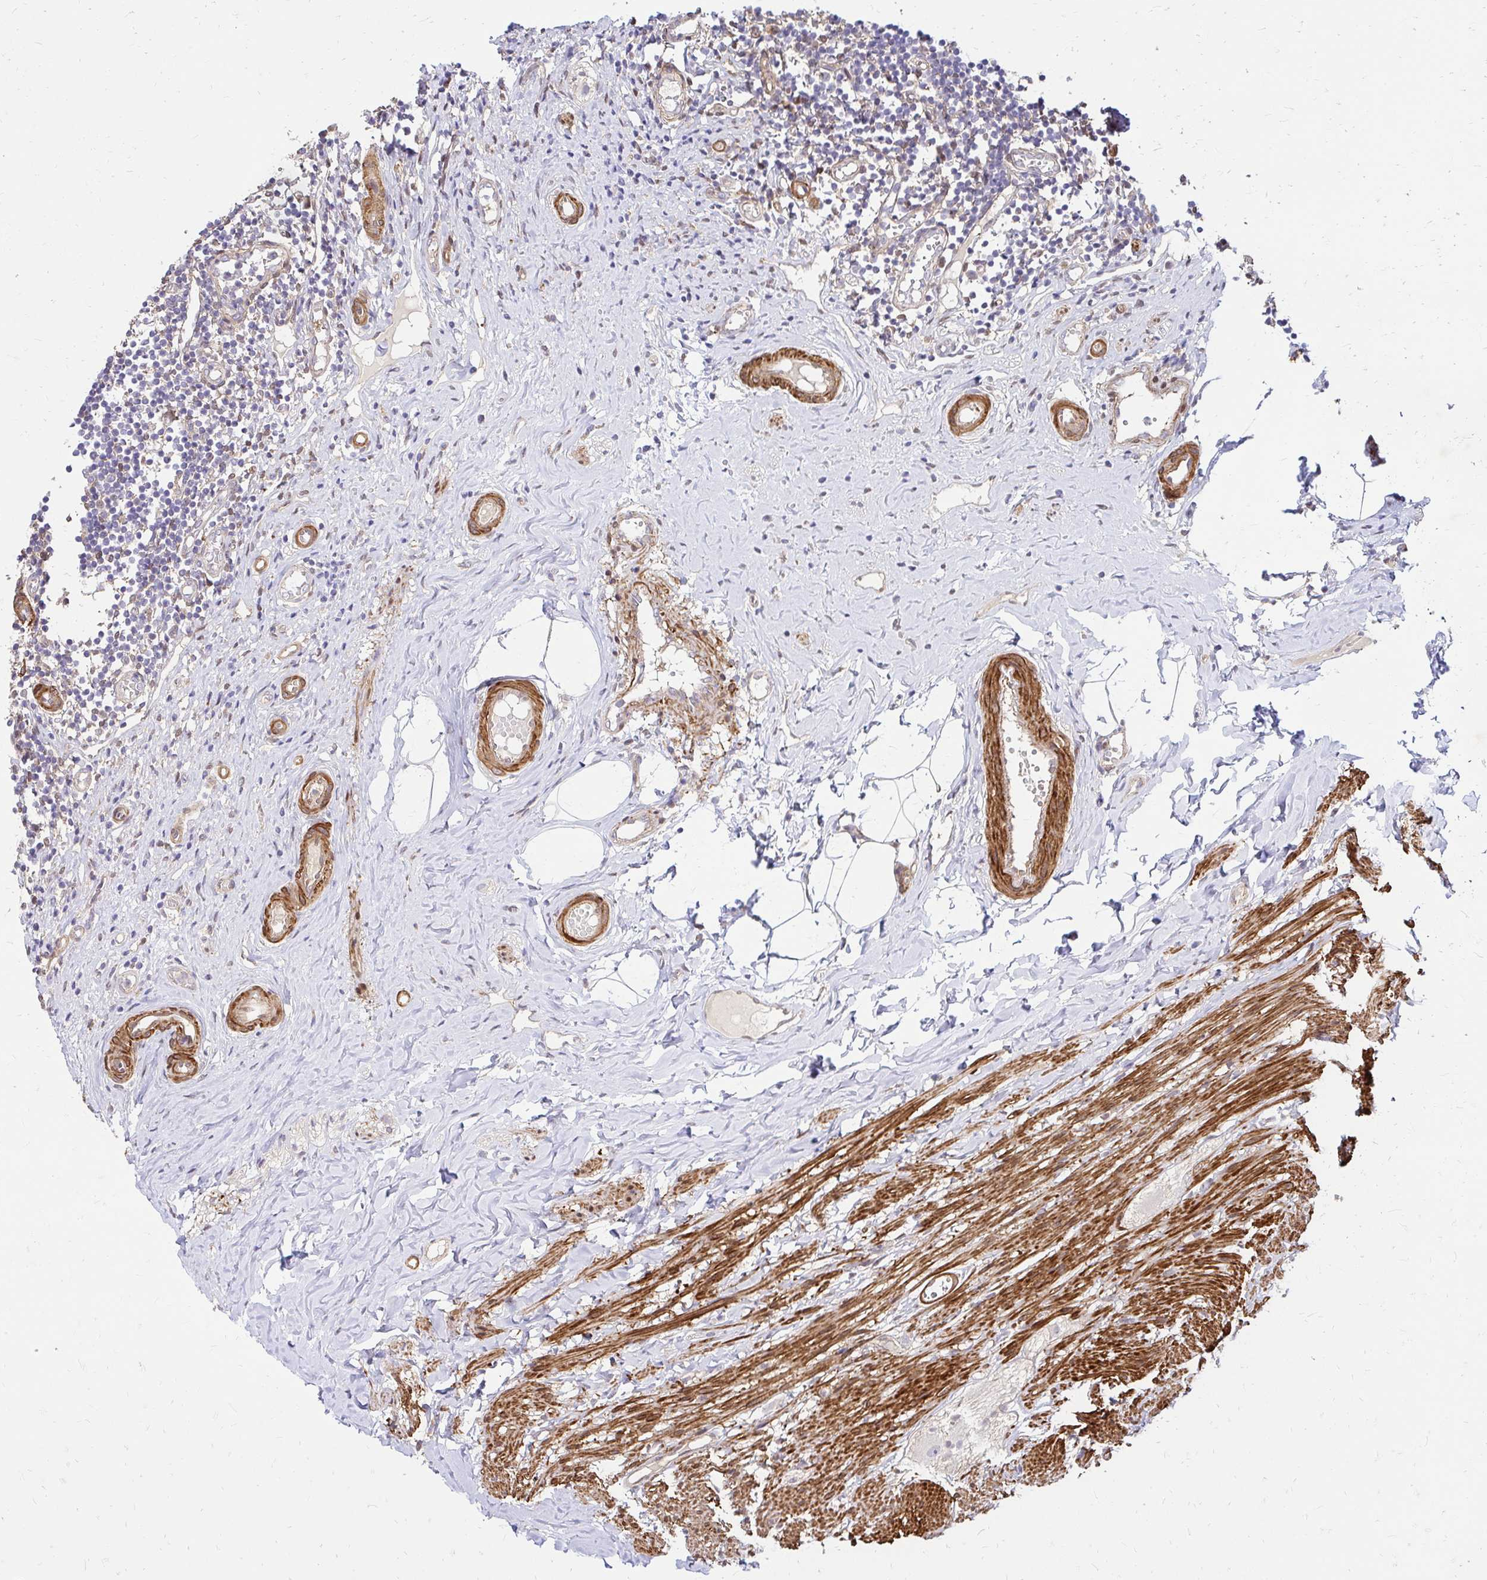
{"staining": {"intensity": "moderate", "quantity": ">75%", "location": "cytoplasmic/membranous"}, "tissue": "appendix", "cell_type": "Glandular cells", "image_type": "normal", "snomed": [{"axis": "morphology", "description": "Normal tissue, NOS"}, {"axis": "topography", "description": "Appendix"}], "caption": "Unremarkable appendix was stained to show a protein in brown. There is medium levels of moderate cytoplasmic/membranous expression in about >75% of glandular cells.", "gene": "YAP1", "patient": {"sex": "female", "age": 17}}